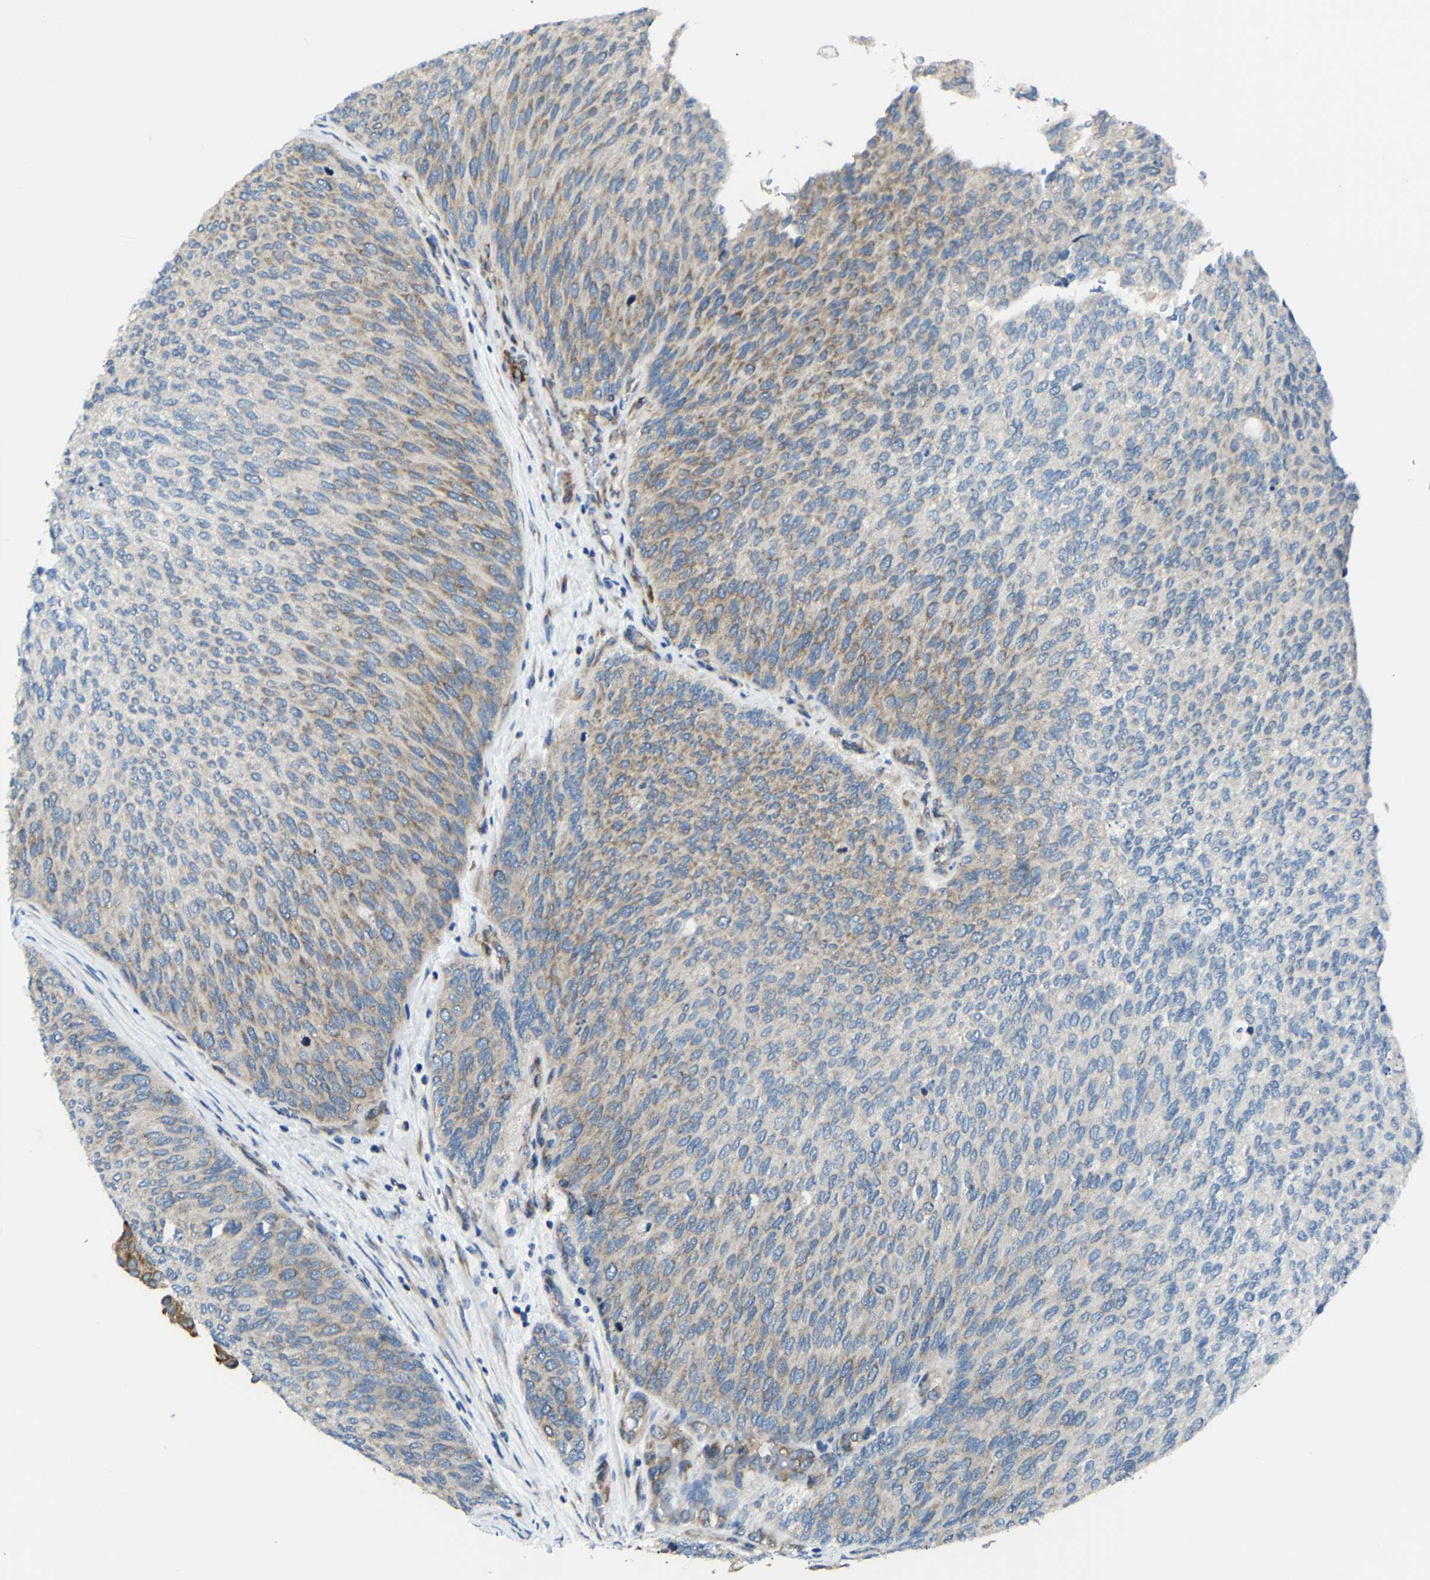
{"staining": {"intensity": "weak", "quantity": ">75%", "location": "cytoplasmic/membranous"}, "tissue": "urothelial cancer", "cell_type": "Tumor cells", "image_type": "cancer", "snomed": [{"axis": "morphology", "description": "Urothelial carcinoma, Low grade"}, {"axis": "topography", "description": "Urinary bladder"}], "caption": "Brown immunohistochemical staining in human urothelial cancer demonstrates weak cytoplasmic/membranous positivity in approximately >75% of tumor cells.", "gene": "G3BP2", "patient": {"sex": "female", "age": 79}}